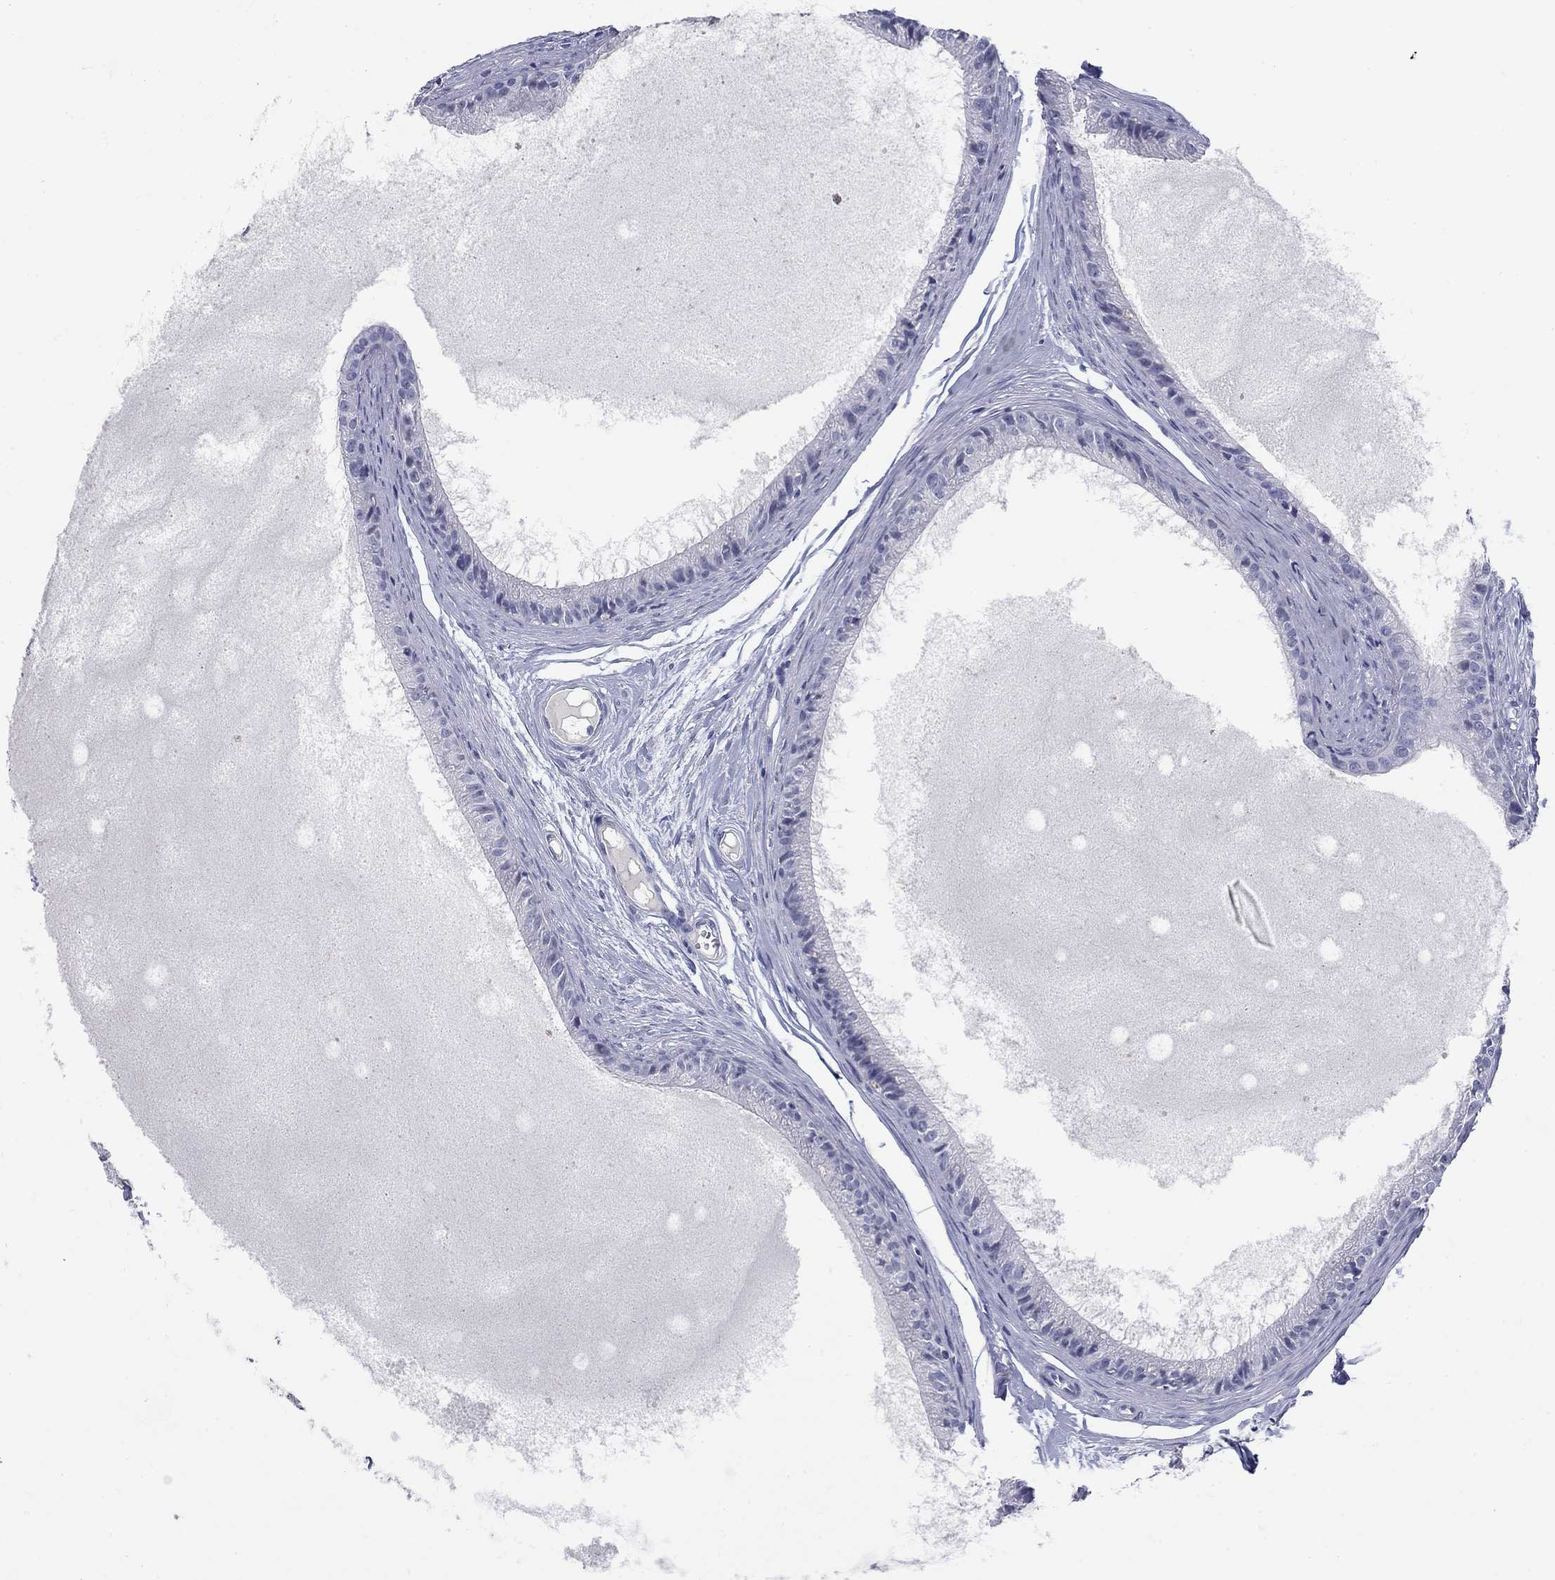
{"staining": {"intensity": "negative", "quantity": "none", "location": "none"}, "tissue": "epididymis", "cell_type": "Glandular cells", "image_type": "normal", "snomed": [{"axis": "morphology", "description": "Normal tissue, NOS"}, {"axis": "topography", "description": "Epididymis"}], "caption": "Glandular cells show no significant staining in benign epididymis. (DAB (3,3'-diaminobenzidine) IHC, high magnification).", "gene": "ELAVL4", "patient": {"sex": "male", "age": 51}}